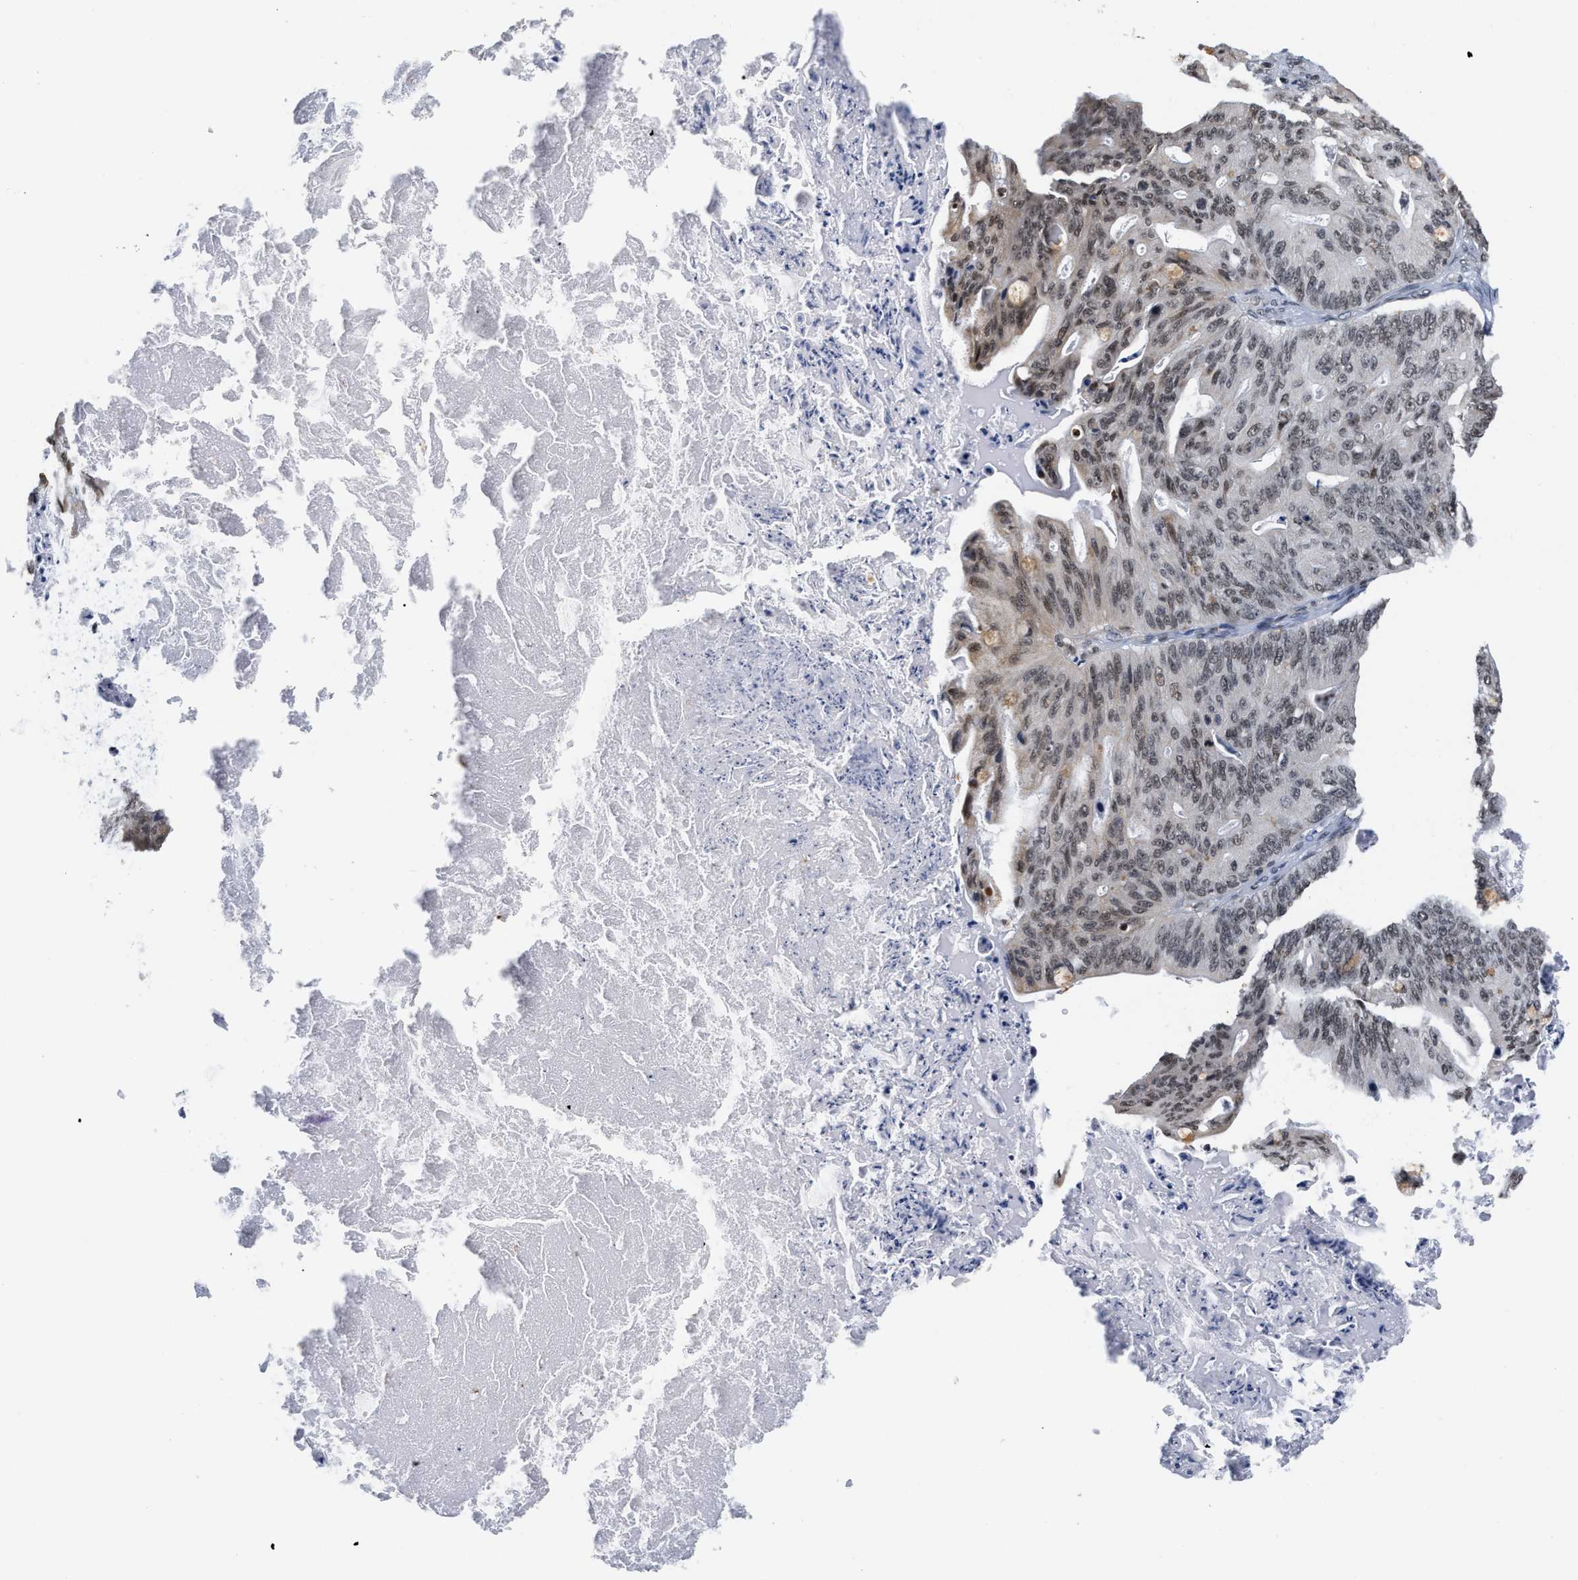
{"staining": {"intensity": "moderate", "quantity": ">75%", "location": "nuclear"}, "tissue": "ovarian cancer", "cell_type": "Tumor cells", "image_type": "cancer", "snomed": [{"axis": "morphology", "description": "Cystadenocarcinoma, mucinous, NOS"}, {"axis": "topography", "description": "Ovary"}], "caption": "Ovarian cancer stained with IHC reveals moderate nuclear expression in approximately >75% of tumor cells.", "gene": "ANKRD6", "patient": {"sex": "female", "age": 36}}